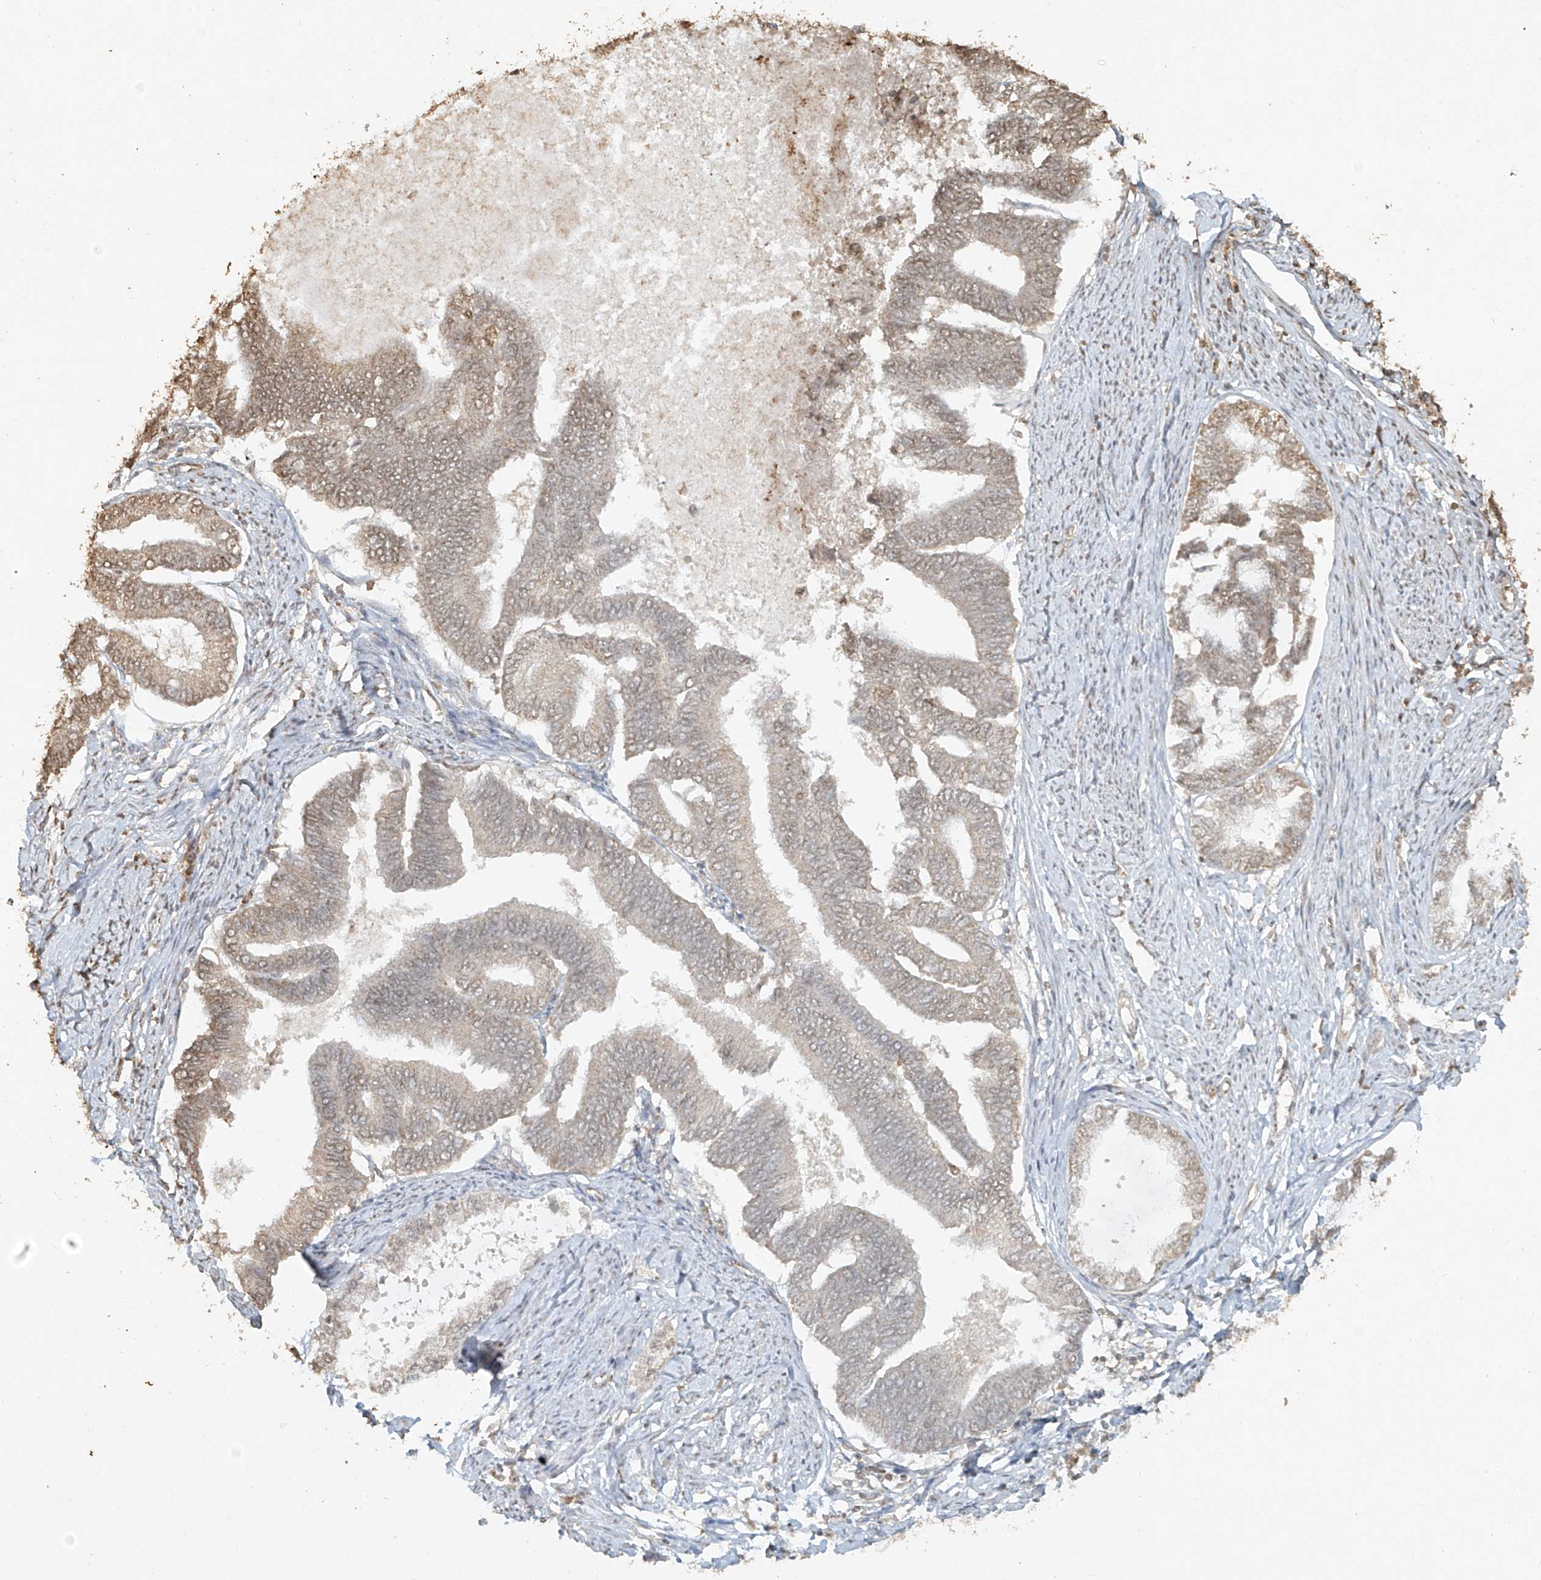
{"staining": {"intensity": "weak", "quantity": "25%-75%", "location": "cytoplasmic/membranous,nuclear"}, "tissue": "endometrial cancer", "cell_type": "Tumor cells", "image_type": "cancer", "snomed": [{"axis": "morphology", "description": "Adenocarcinoma, NOS"}, {"axis": "topography", "description": "Endometrium"}], "caption": "This histopathology image demonstrates immunohistochemistry (IHC) staining of human adenocarcinoma (endometrial), with low weak cytoplasmic/membranous and nuclear staining in about 25%-75% of tumor cells.", "gene": "TIGAR", "patient": {"sex": "female", "age": 86}}